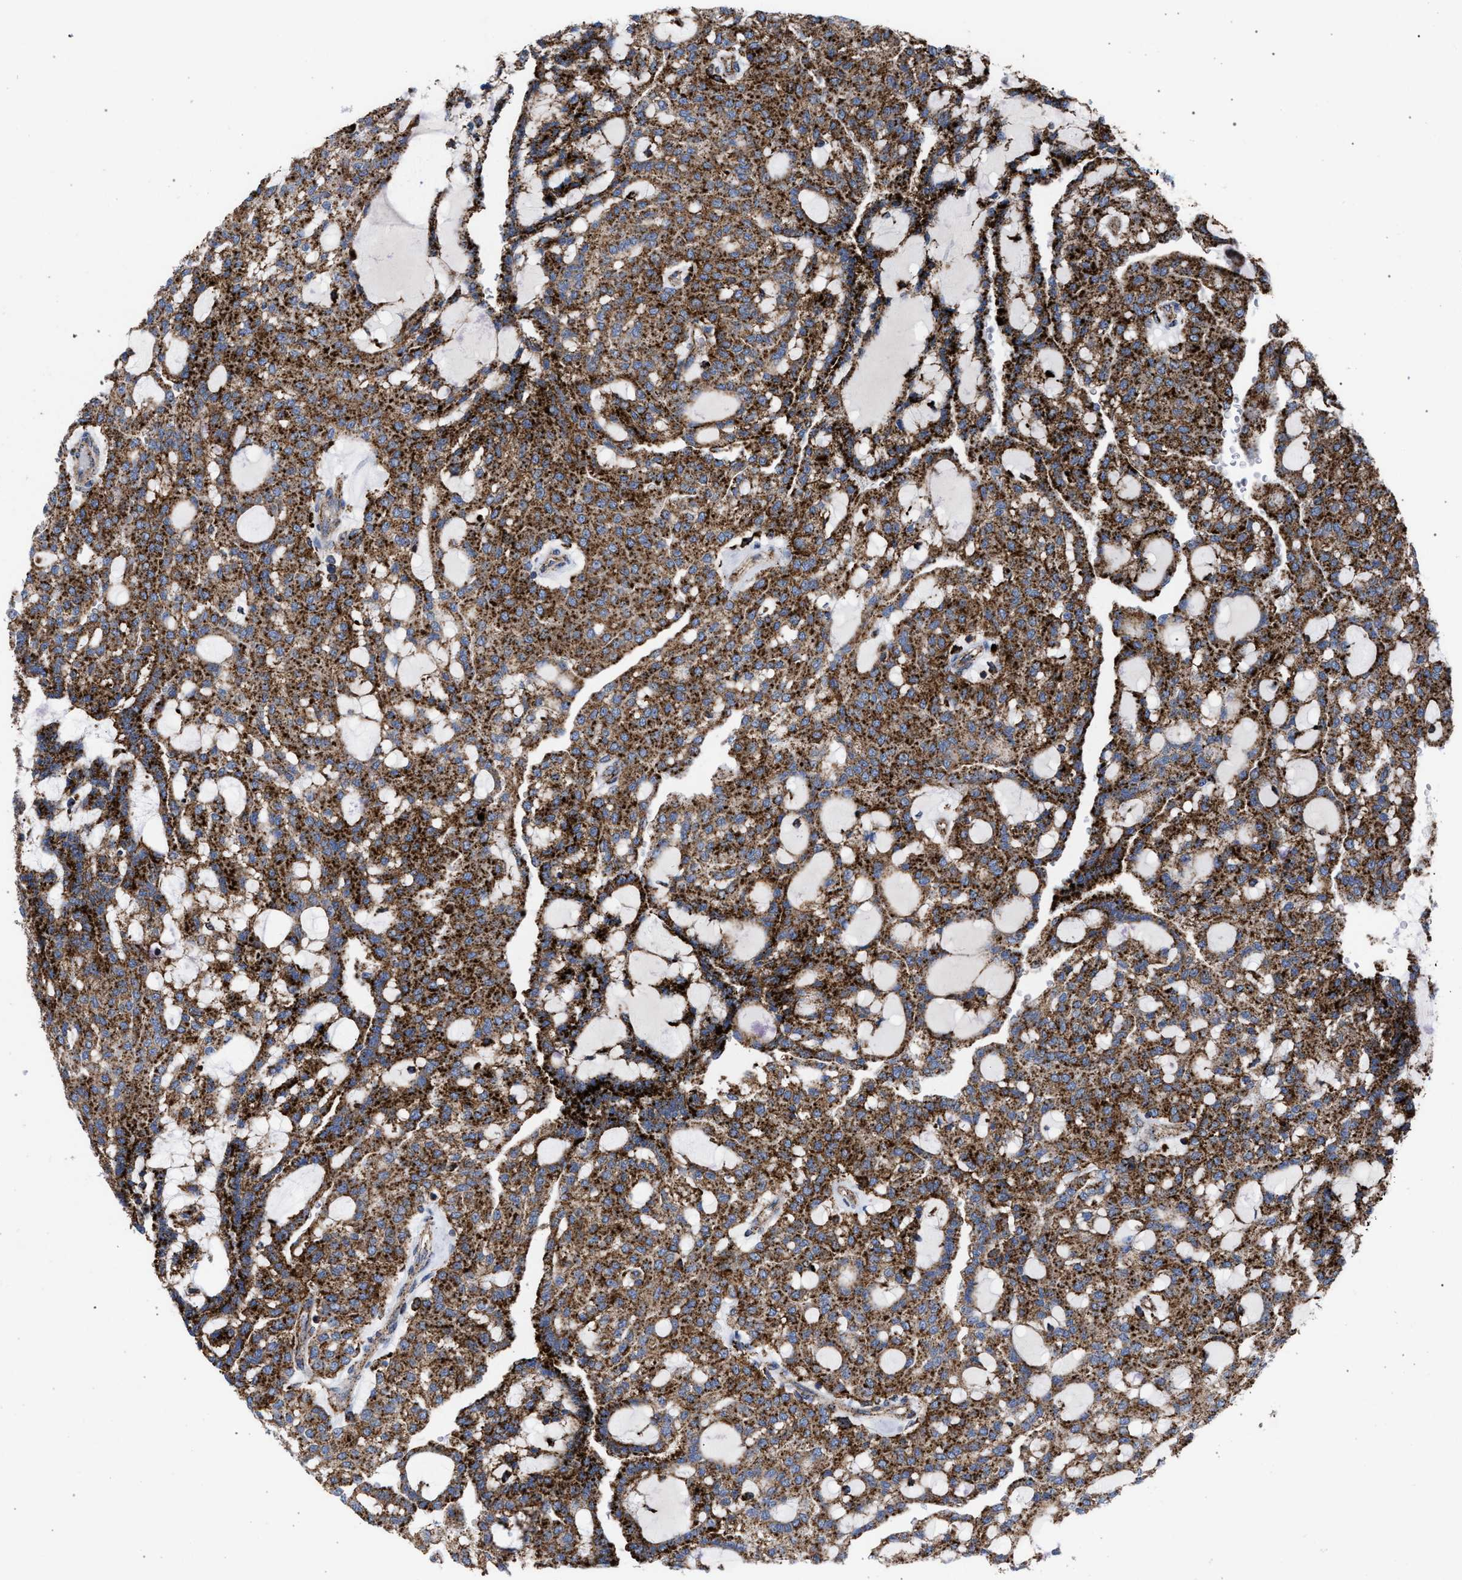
{"staining": {"intensity": "strong", "quantity": ">75%", "location": "cytoplasmic/membranous"}, "tissue": "renal cancer", "cell_type": "Tumor cells", "image_type": "cancer", "snomed": [{"axis": "morphology", "description": "Adenocarcinoma, NOS"}, {"axis": "topography", "description": "Kidney"}], "caption": "Brown immunohistochemical staining in renal adenocarcinoma shows strong cytoplasmic/membranous staining in approximately >75% of tumor cells. The staining was performed using DAB, with brown indicating positive protein expression. Nuclei are stained blue with hematoxylin.", "gene": "PPT1", "patient": {"sex": "male", "age": 63}}